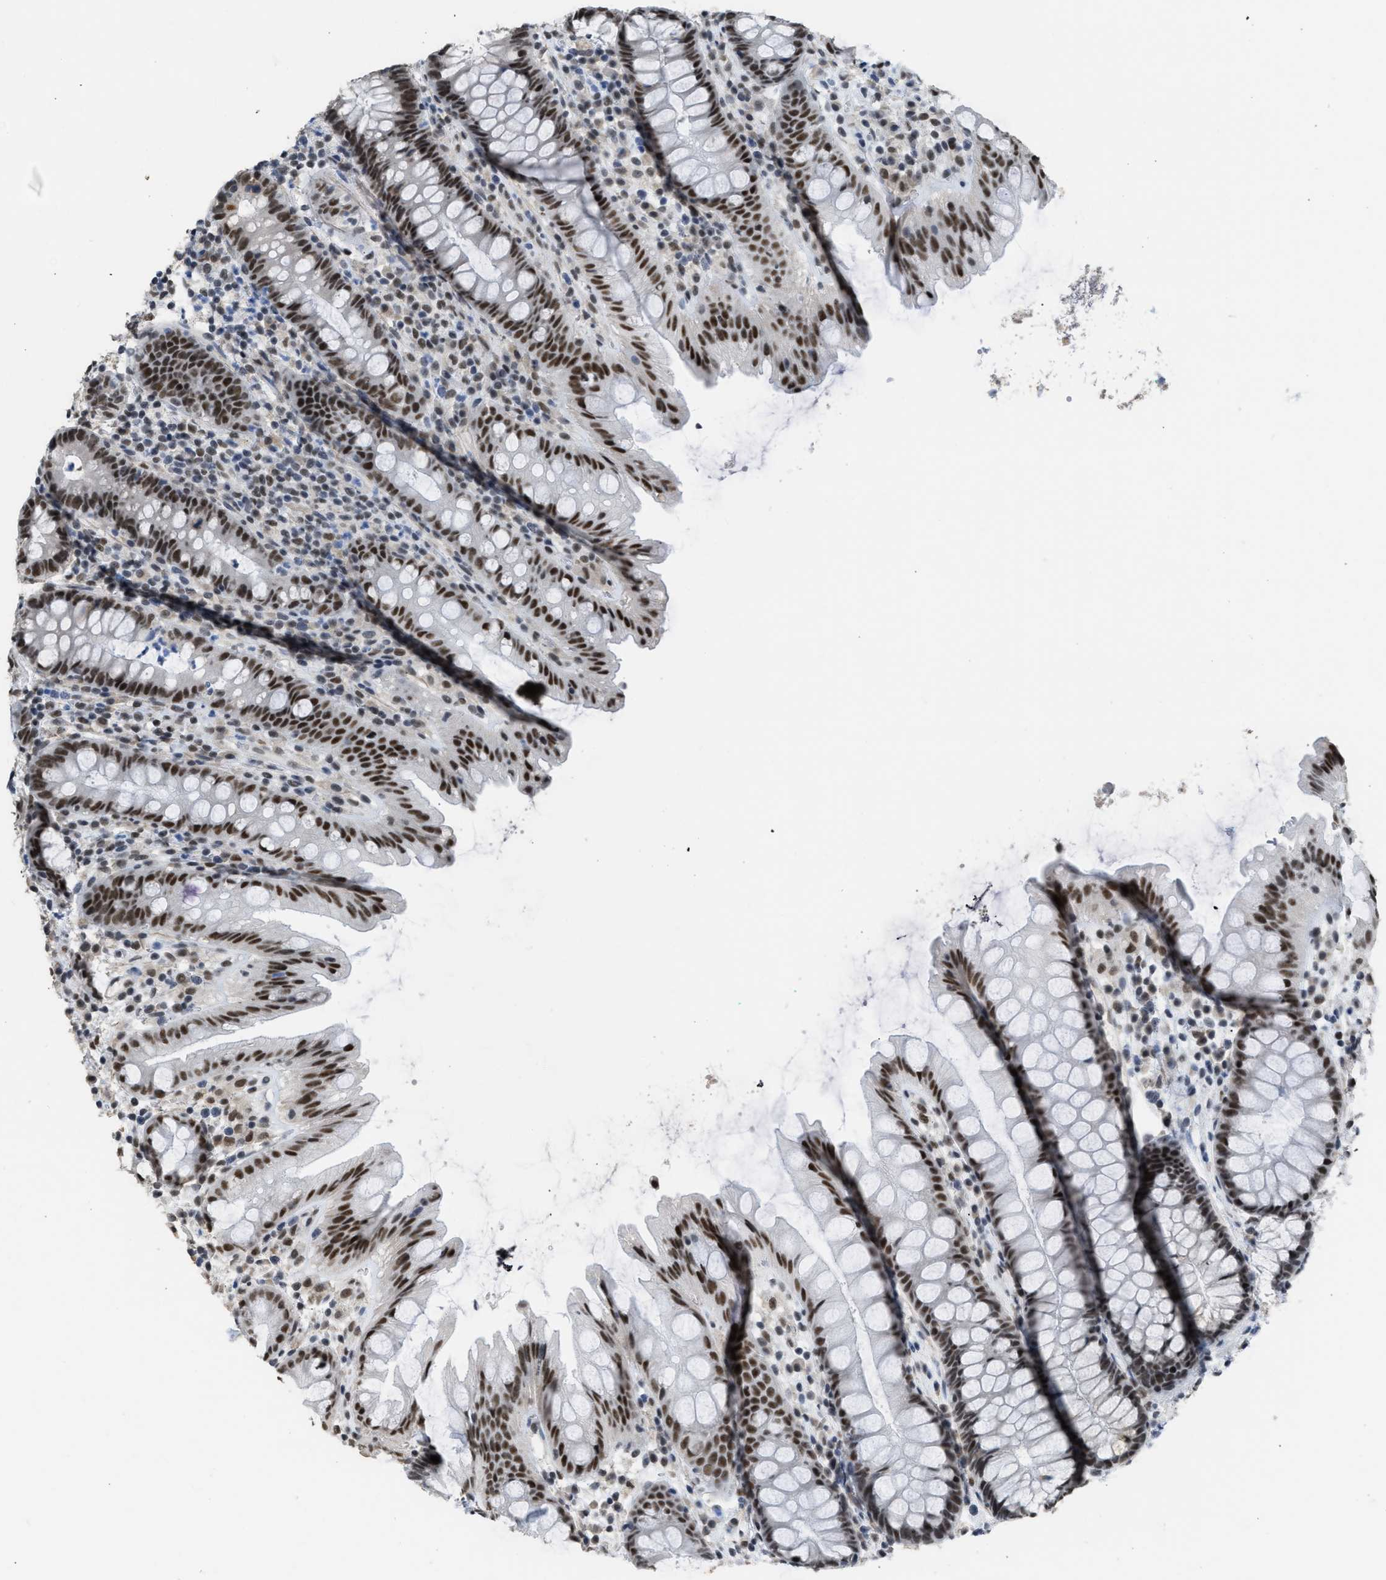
{"staining": {"intensity": "strong", "quantity": ">75%", "location": "nuclear"}, "tissue": "rectum", "cell_type": "Glandular cells", "image_type": "normal", "snomed": [{"axis": "morphology", "description": "Normal tissue, NOS"}, {"axis": "topography", "description": "Rectum"}], "caption": "The micrograph exhibits immunohistochemical staining of normal rectum. There is strong nuclear staining is seen in approximately >75% of glandular cells. The staining was performed using DAB, with brown indicating positive protein expression. Nuclei are stained blue with hematoxylin.", "gene": "SCAF4", "patient": {"sex": "female", "age": 65}}